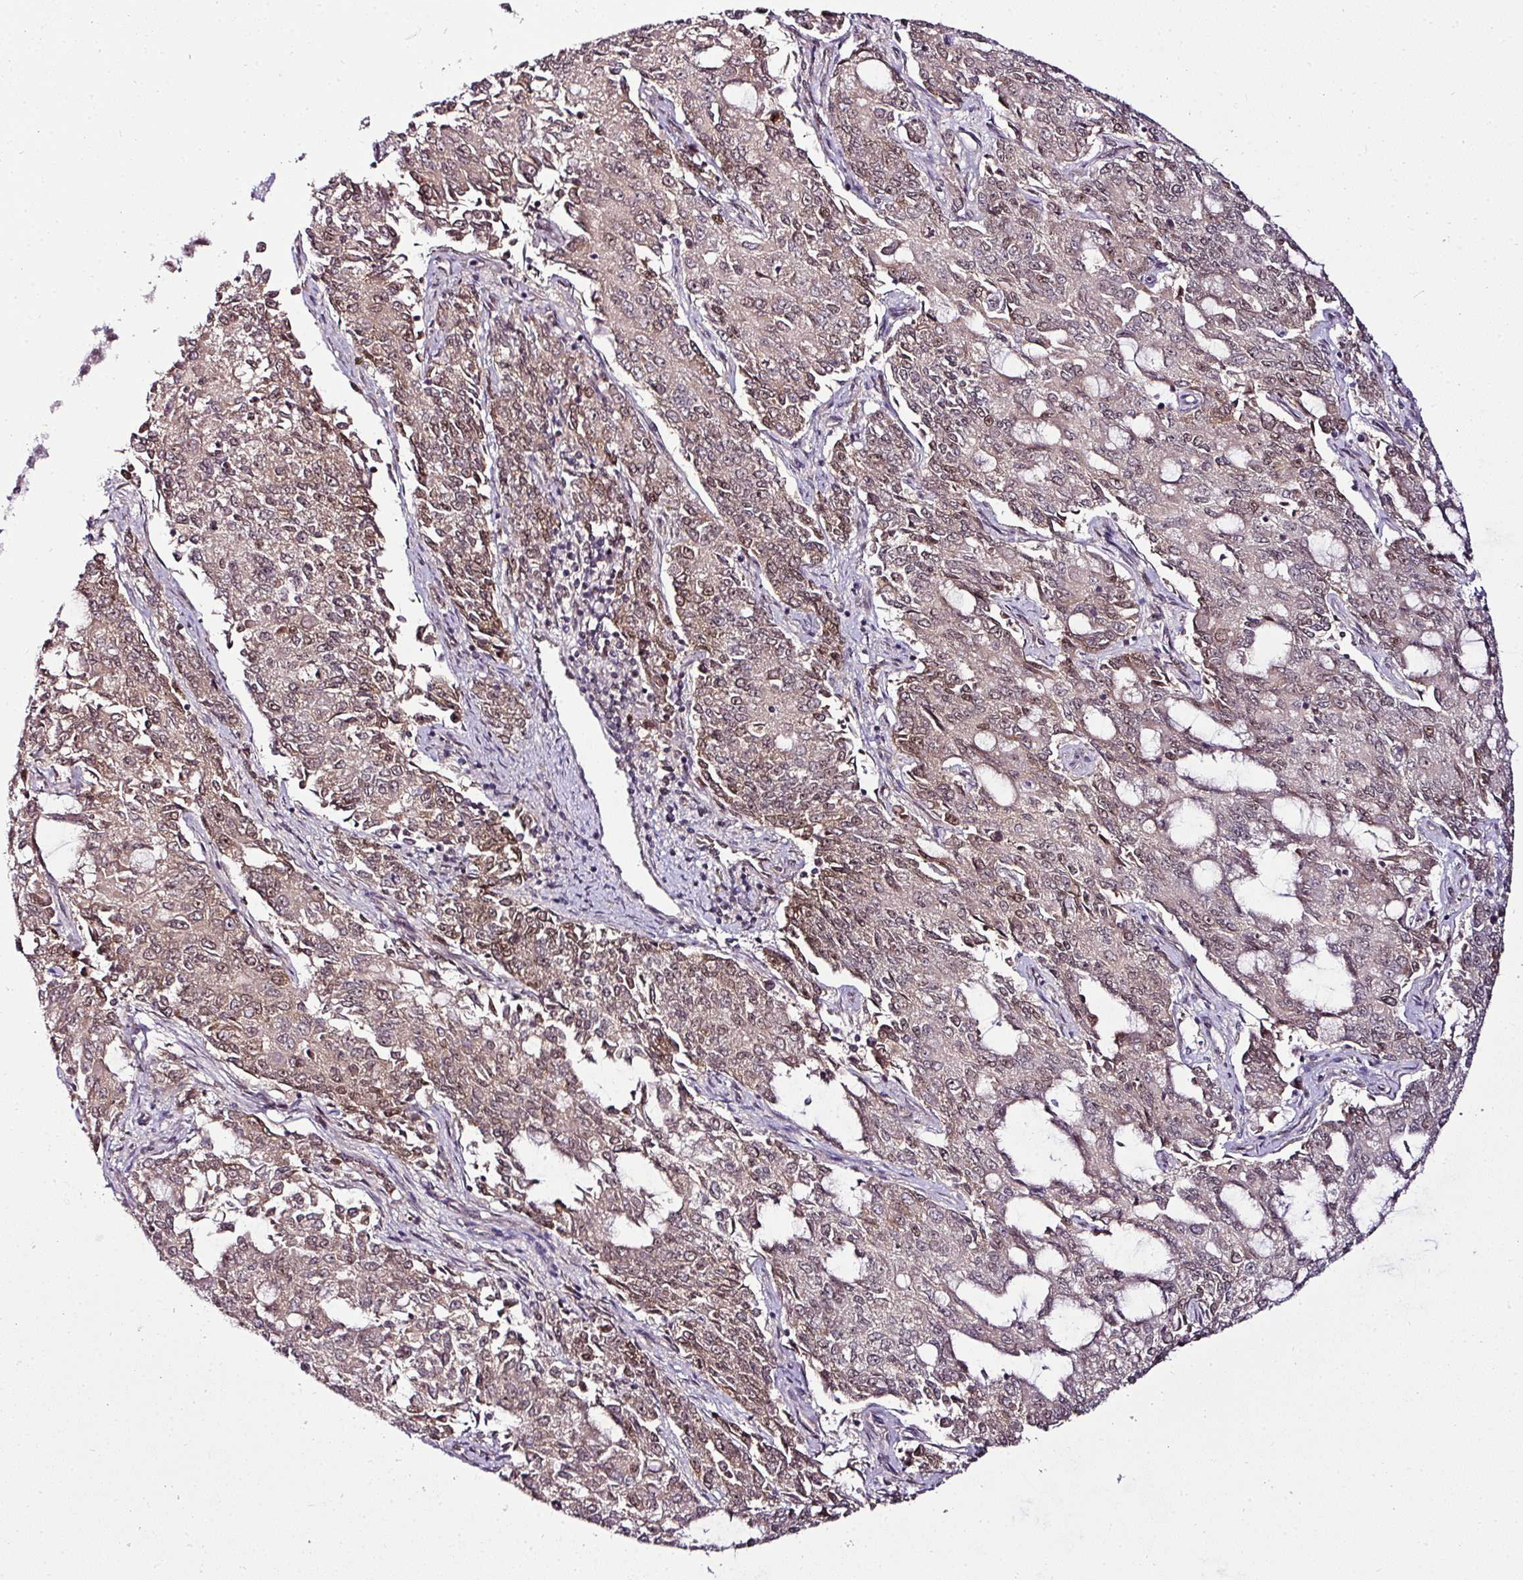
{"staining": {"intensity": "moderate", "quantity": "25%-75%", "location": "cytoplasmic/membranous,nuclear"}, "tissue": "endometrial cancer", "cell_type": "Tumor cells", "image_type": "cancer", "snomed": [{"axis": "morphology", "description": "Adenocarcinoma, NOS"}, {"axis": "topography", "description": "Endometrium"}], "caption": "A high-resolution photomicrograph shows IHC staining of endometrial cancer (adenocarcinoma), which shows moderate cytoplasmic/membranous and nuclear staining in about 25%-75% of tumor cells.", "gene": "KLF16", "patient": {"sex": "female", "age": 50}}